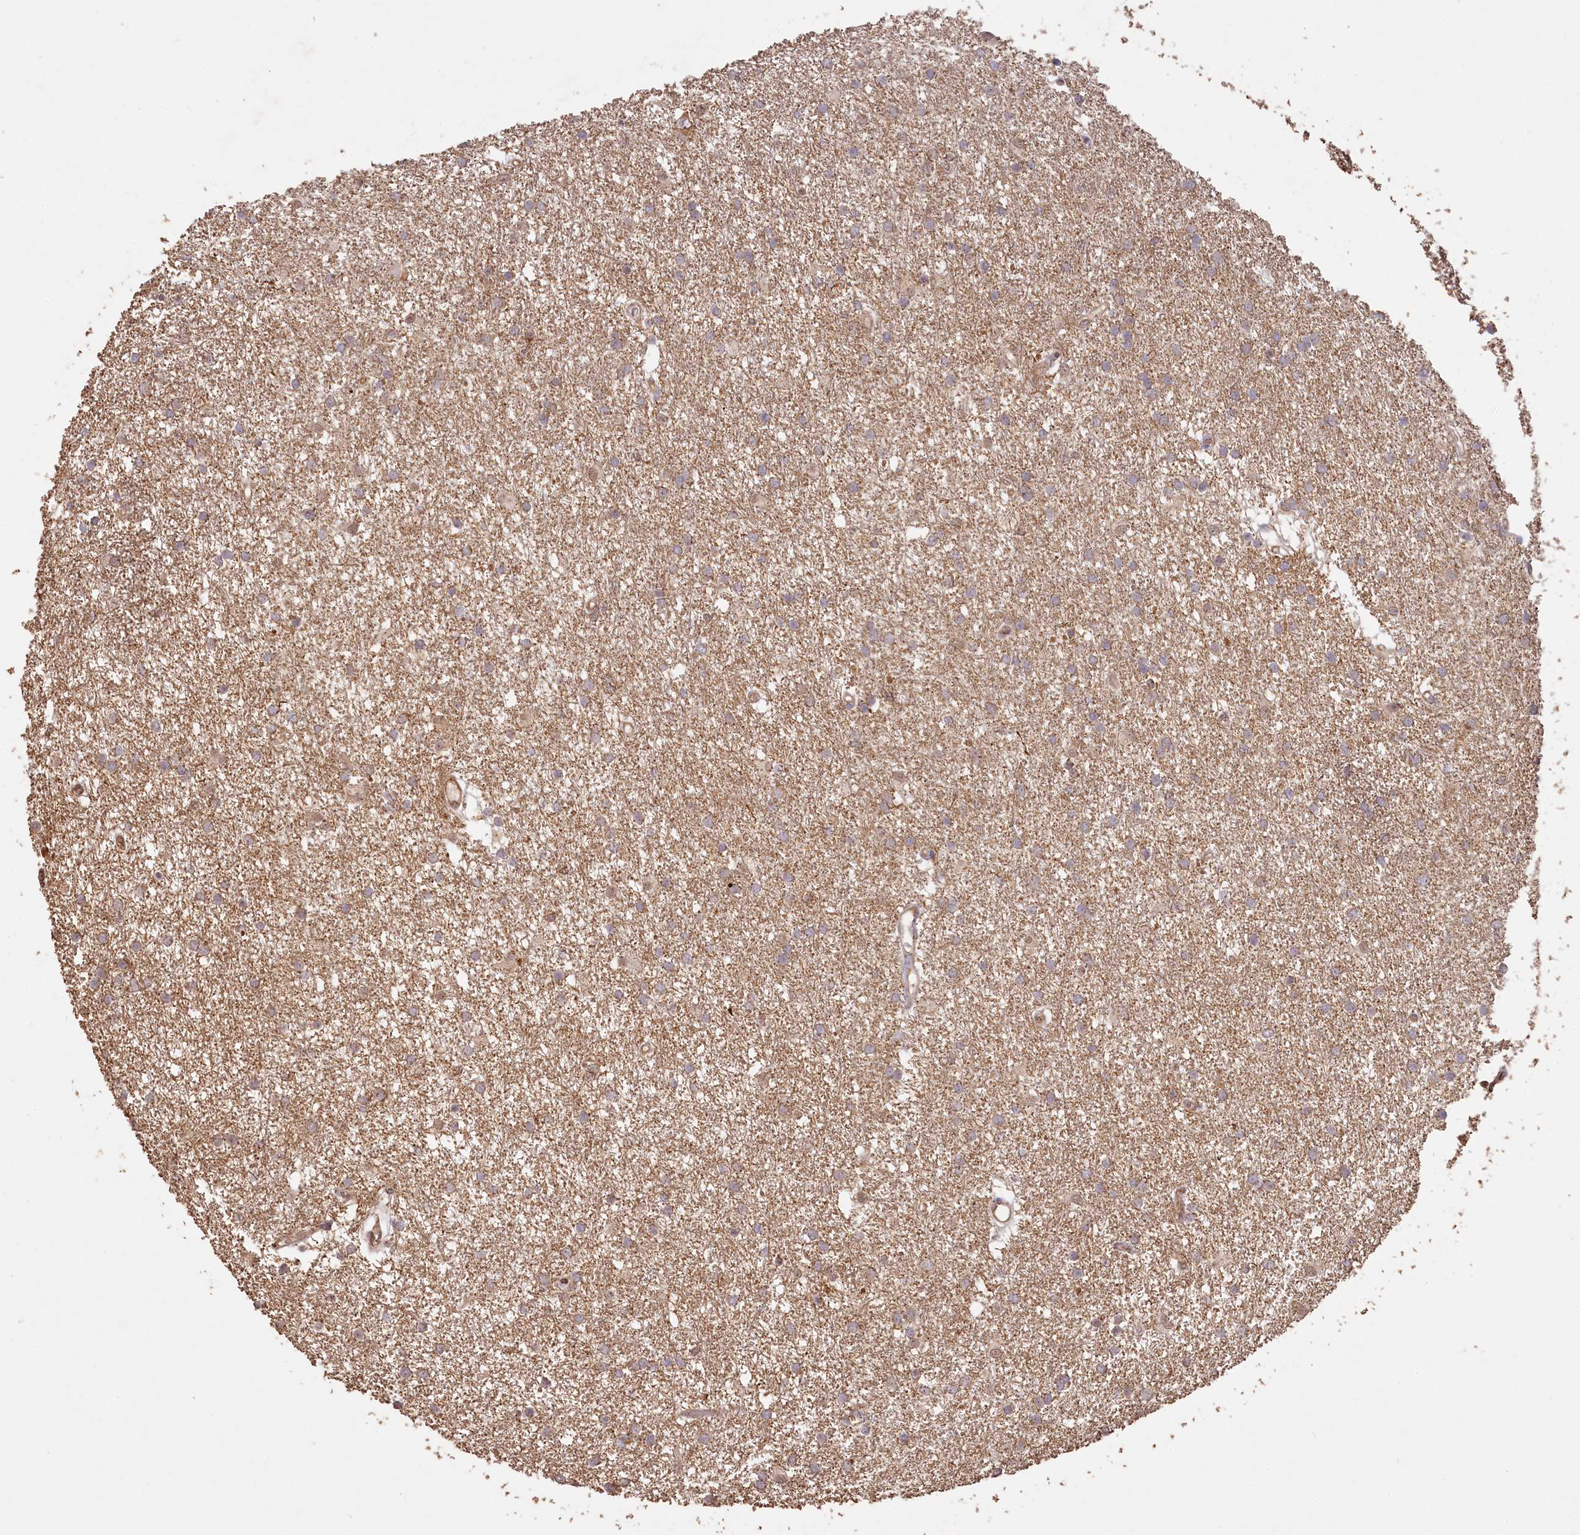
{"staining": {"intensity": "weak", "quantity": "25%-75%", "location": "cytoplasmic/membranous"}, "tissue": "glioma", "cell_type": "Tumor cells", "image_type": "cancer", "snomed": [{"axis": "morphology", "description": "Glioma, malignant, High grade"}, {"axis": "topography", "description": "Brain"}], "caption": "This micrograph shows immunohistochemistry (IHC) staining of human glioma, with low weak cytoplasmic/membranous staining in about 25%-75% of tumor cells.", "gene": "MADD", "patient": {"sex": "male", "age": 77}}